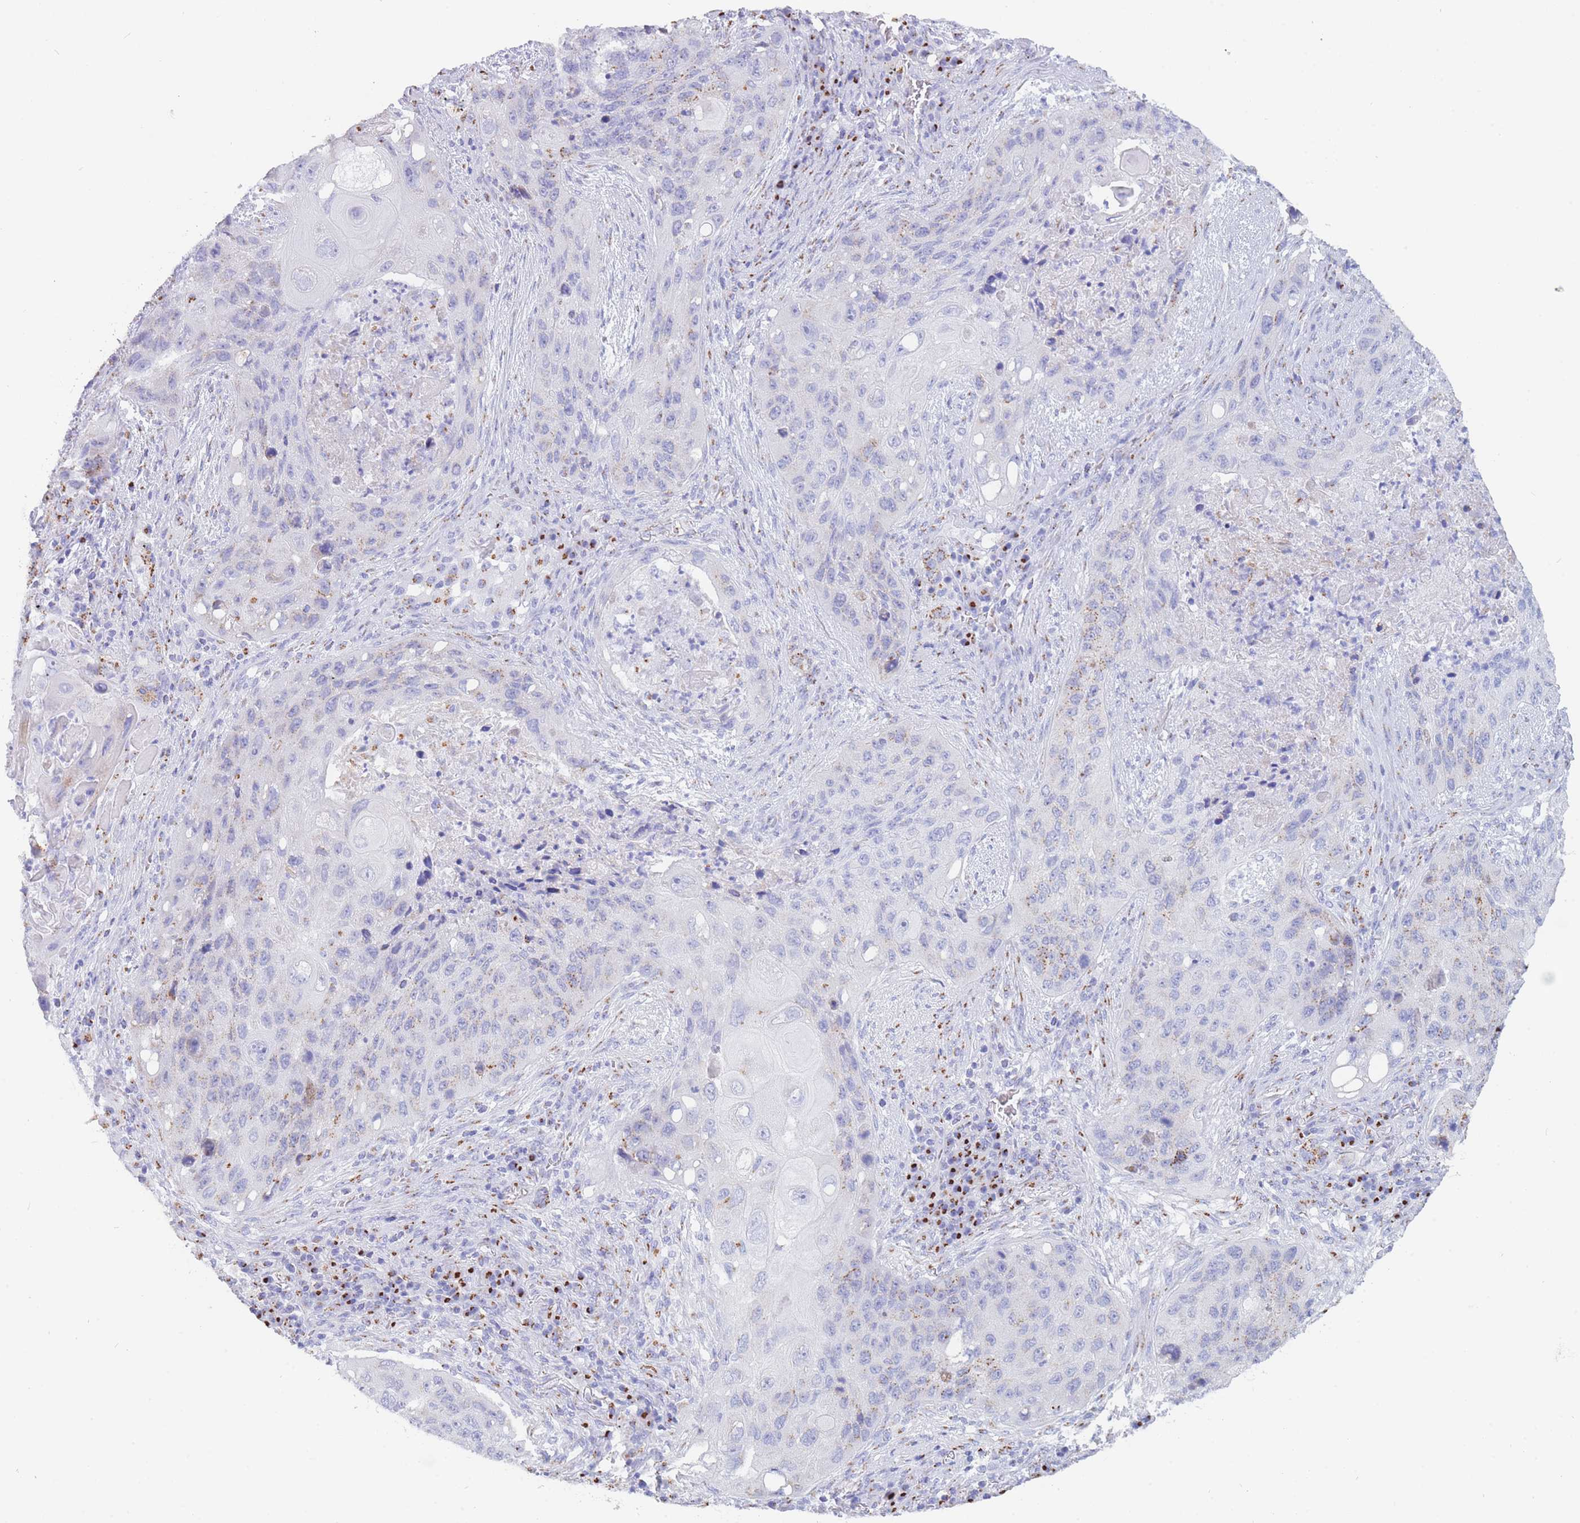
{"staining": {"intensity": "negative", "quantity": "none", "location": "none"}, "tissue": "lung cancer", "cell_type": "Tumor cells", "image_type": "cancer", "snomed": [{"axis": "morphology", "description": "Squamous cell carcinoma, NOS"}, {"axis": "topography", "description": "Lung"}], "caption": "This is an immunohistochemistry (IHC) histopathology image of human lung cancer. There is no staining in tumor cells.", "gene": "FAM3C", "patient": {"sex": "female", "age": 63}}